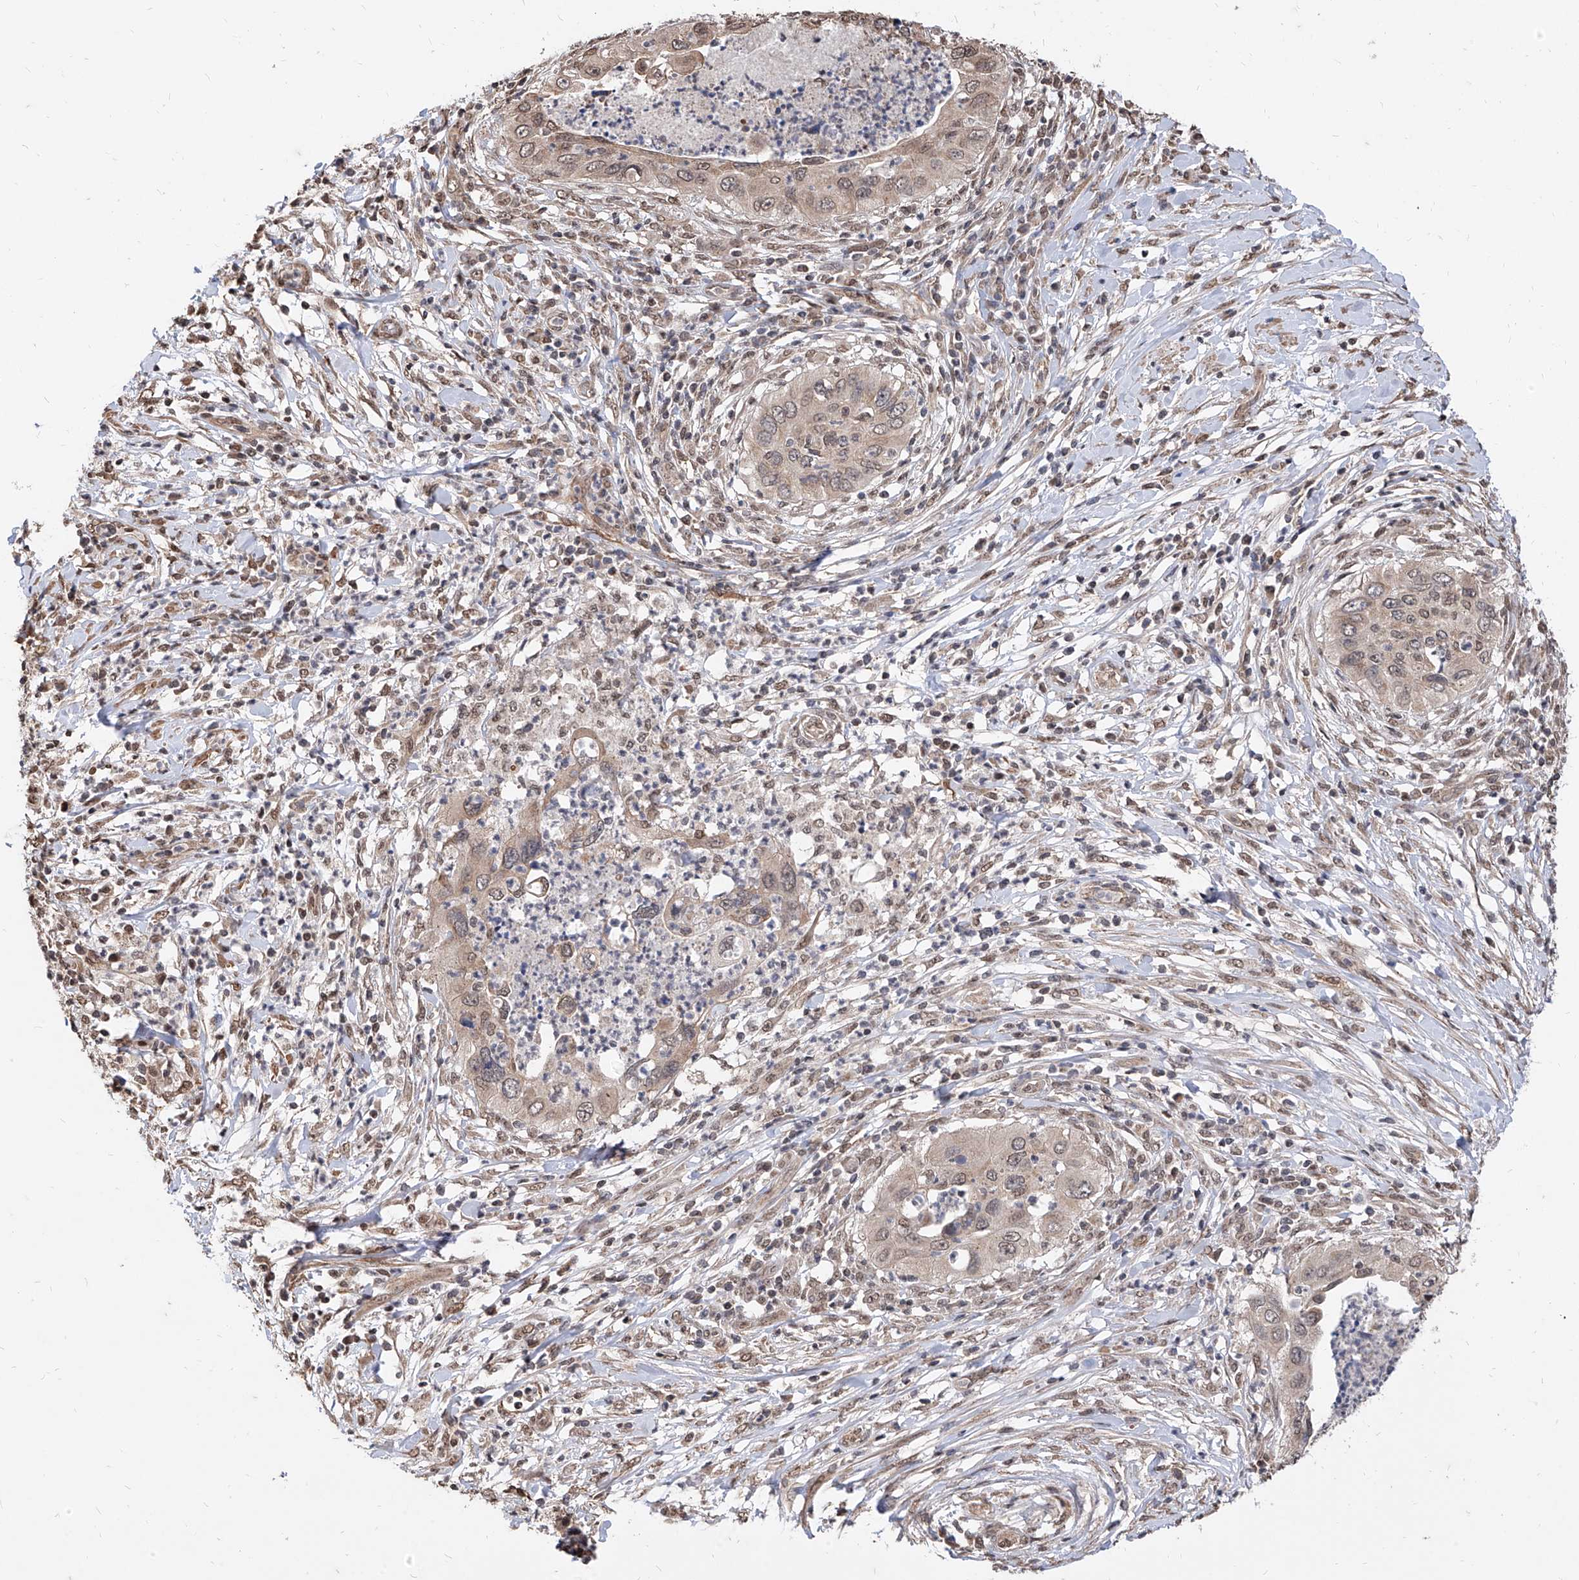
{"staining": {"intensity": "weak", "quantity": "25%-75%", "location": "nuclear"}, "tissue": "cervical cancer", "cell_type": "Tumor cells", "image_type": "cancer", "snomed": [{"axis": "morphology", "description": "Squamous cell carcinoma, NOS"}, {"axis": "topography", "description": "Cervix"}], "caption": "IHC (DAB) staining of cervical cancer reveals weak nuclear protein expression in about 25%-75% of tumor cells.", "gene": "C8orf82", "patient": {"sex": "female", "age": 38}}